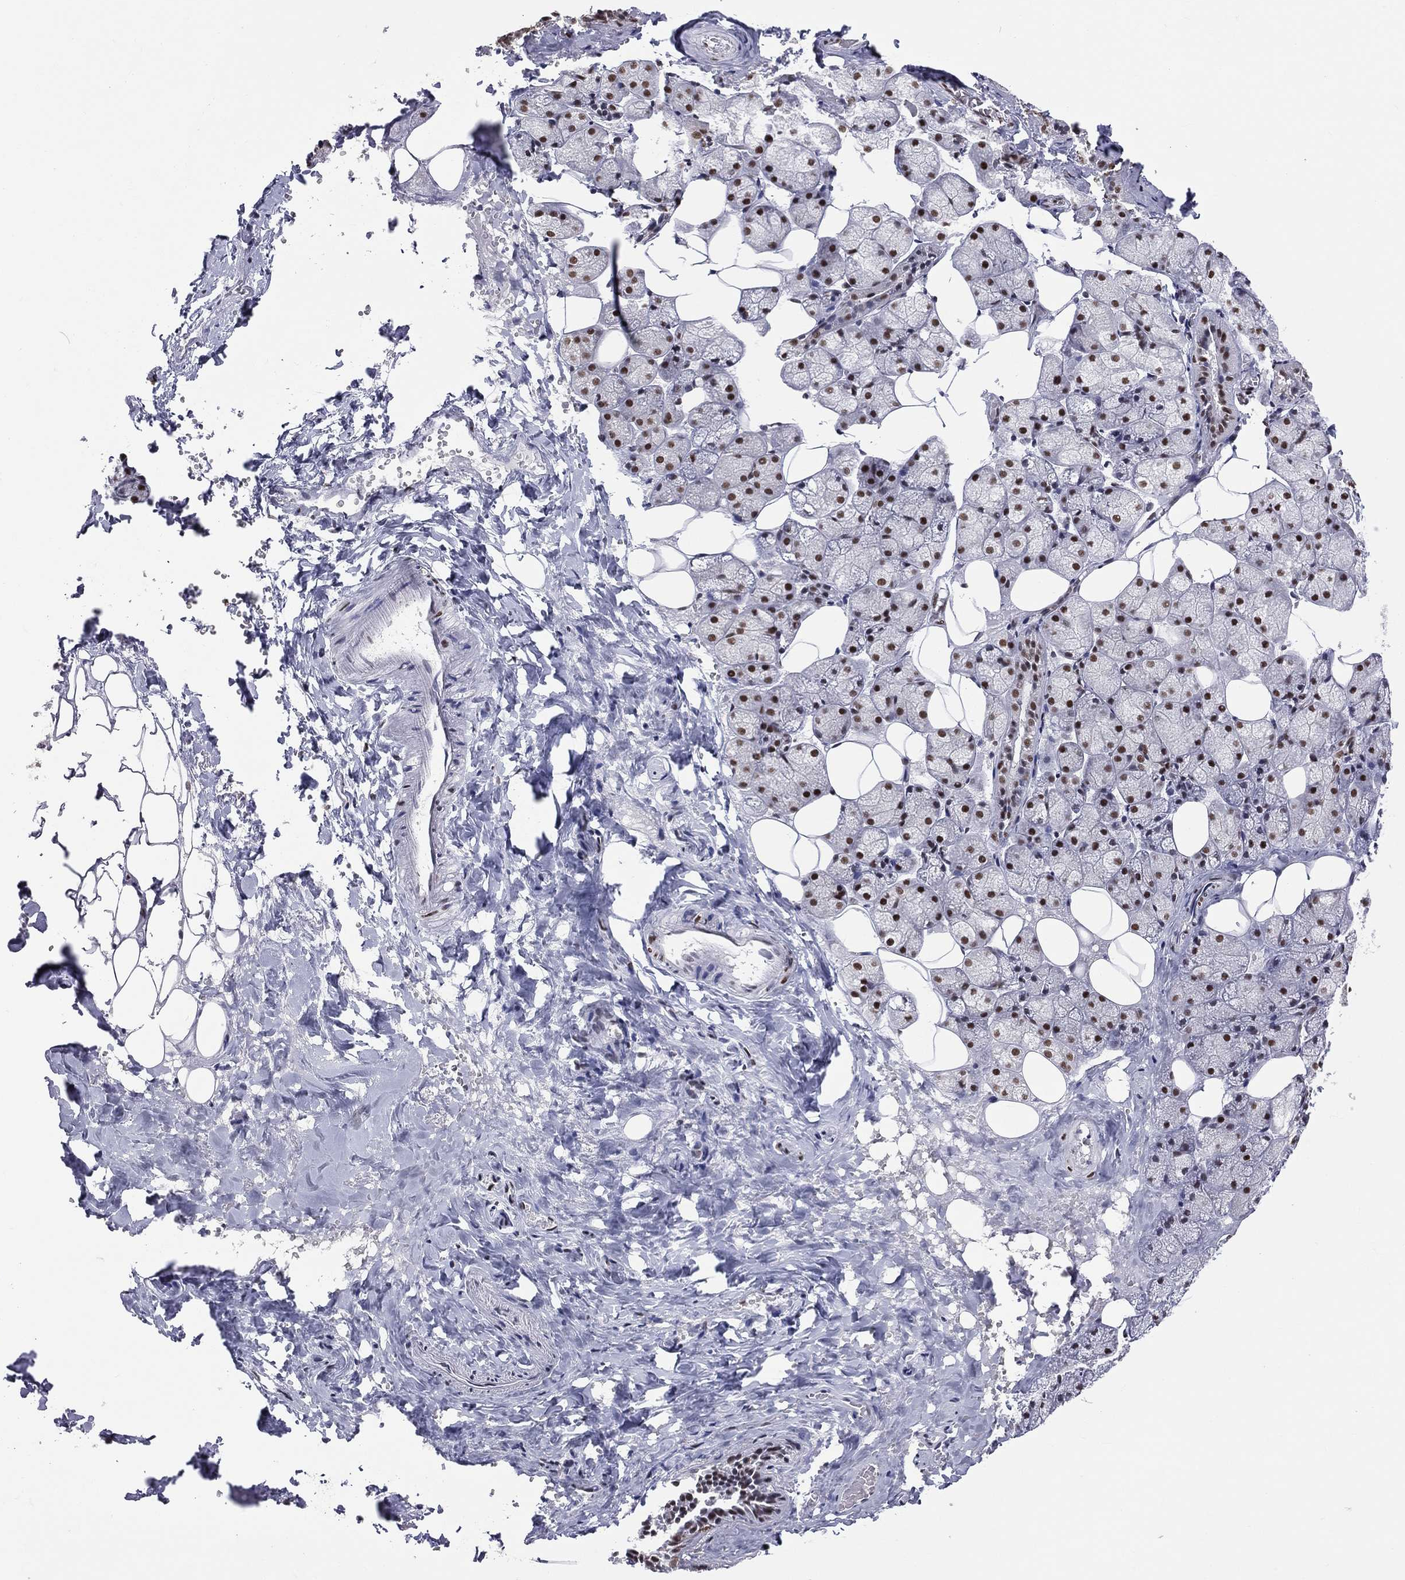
{"staining": {"intensity": "strong", "quantity": "25%-75%", "location": "nuclear"}, "tissue": "salivary gland", "cell_type": "Glandular cells", "image_type": "normal", "snomed": [{"axis": "morphology", "description": "Normal tissue, NOS"}, {"axis": "topography", "description": "Salivary gland"}], "caption": "Immunohistochemical staining of normal human salivary gland demonstrates strong nuclear protein expression in approximately 25%-75% of glandular cells.", "gene": "ZNF7", "patient": {"sex": "male", "age": 38}}